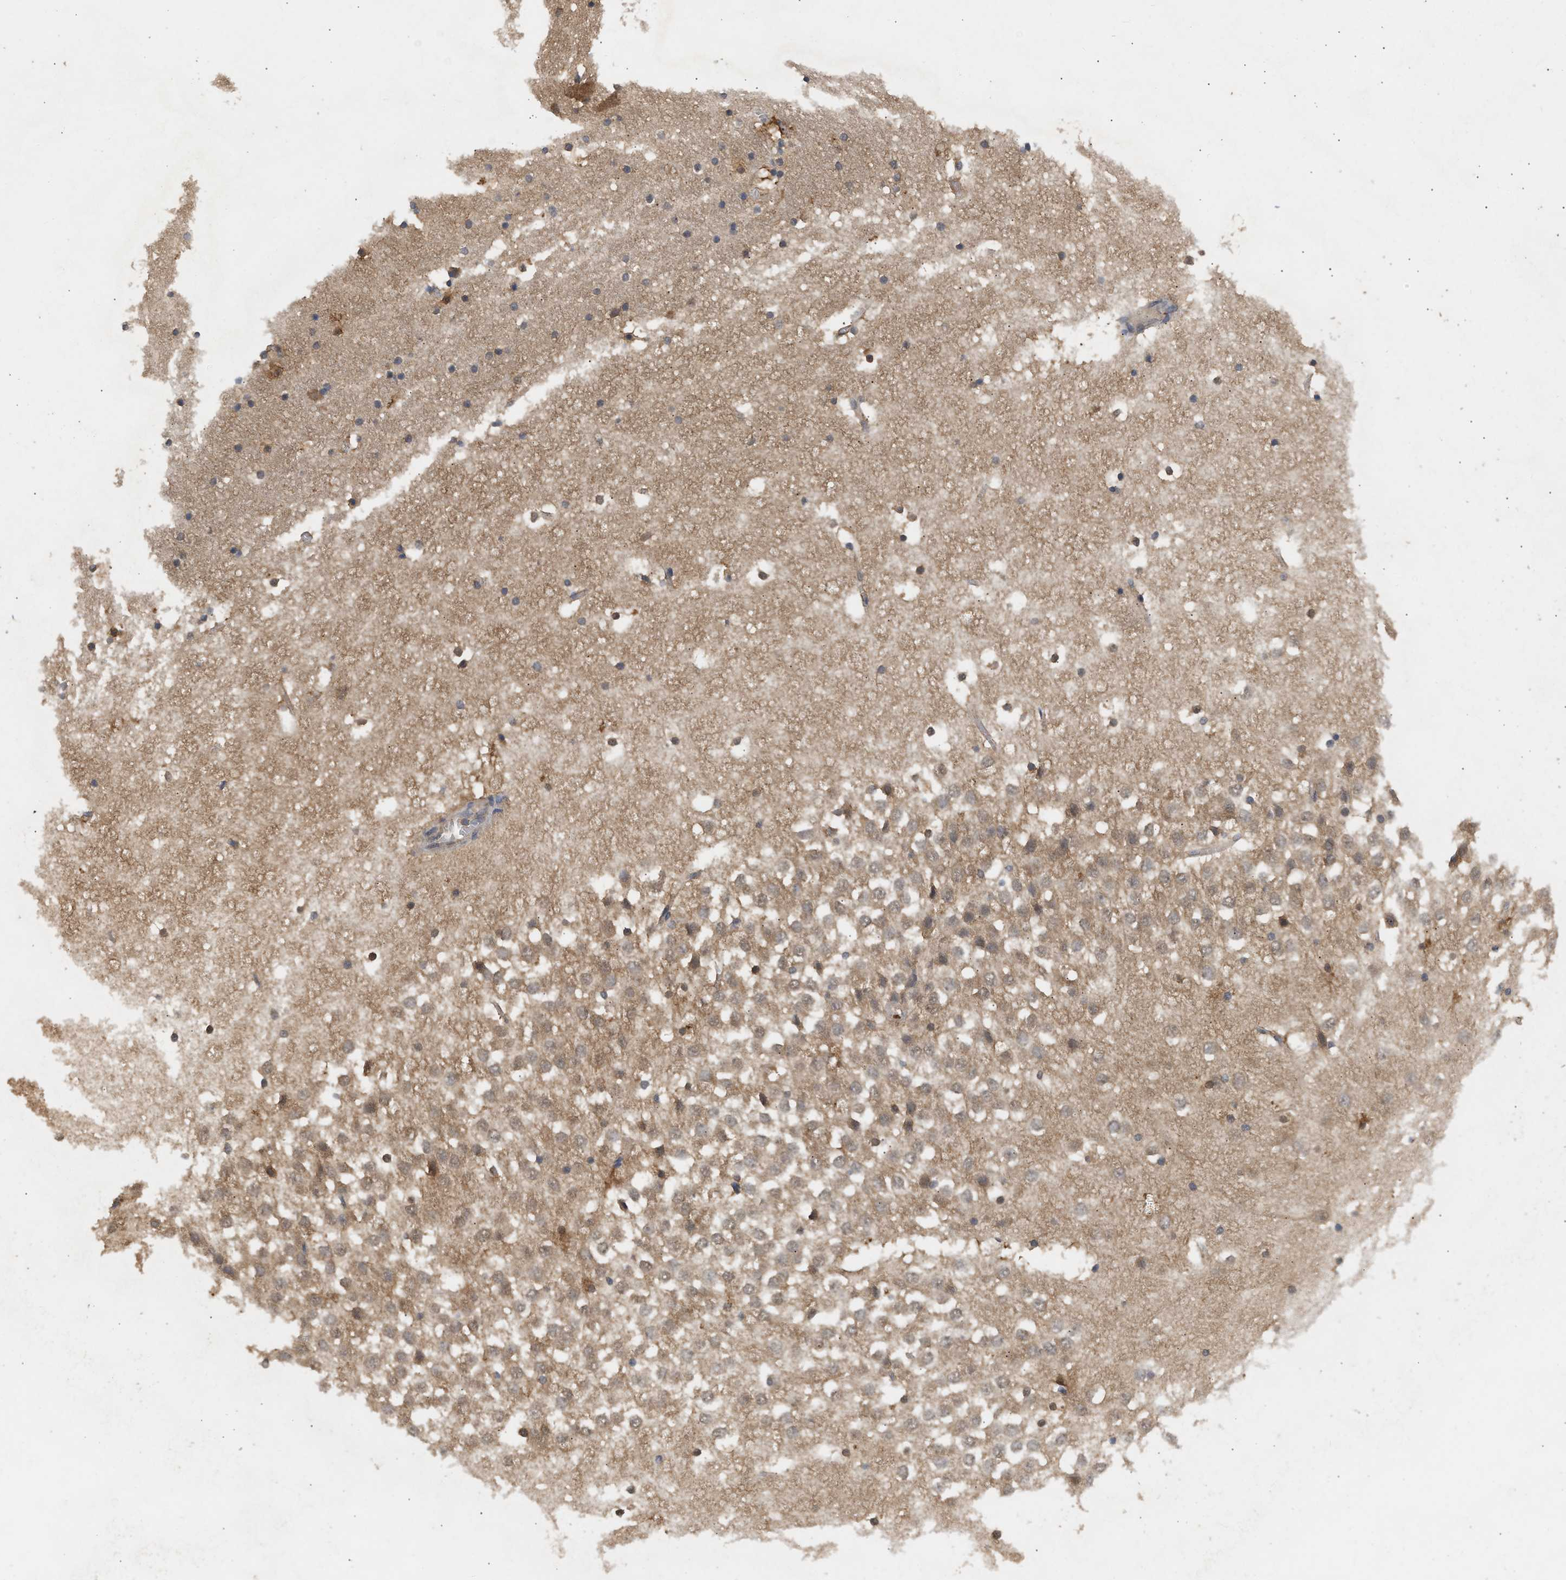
{"staining": {"intensity": "moderate", "quantity": "25%-75%", "location": "cytoplasmic/membranous"}, "tissue": "hippocampus", "cell_type": "Glial cells", "image_type": "normal", "snomed": [{"axis": "morphology", "description": "Normal tissue, NOS"}, {"axis": "topography", "description": "Hippocampus"}], "caption": "Immunohistochemistry (DAB) staining of normal human hippocampus demonstrates moderate cytoplasmic/membranous protein positivity in about 25%-75% of glial cells. The protein is shown in brown color, while the nuclei are stained blue.", "gene": "FITM1", "patient": {"sex": "male", "age": 45}}